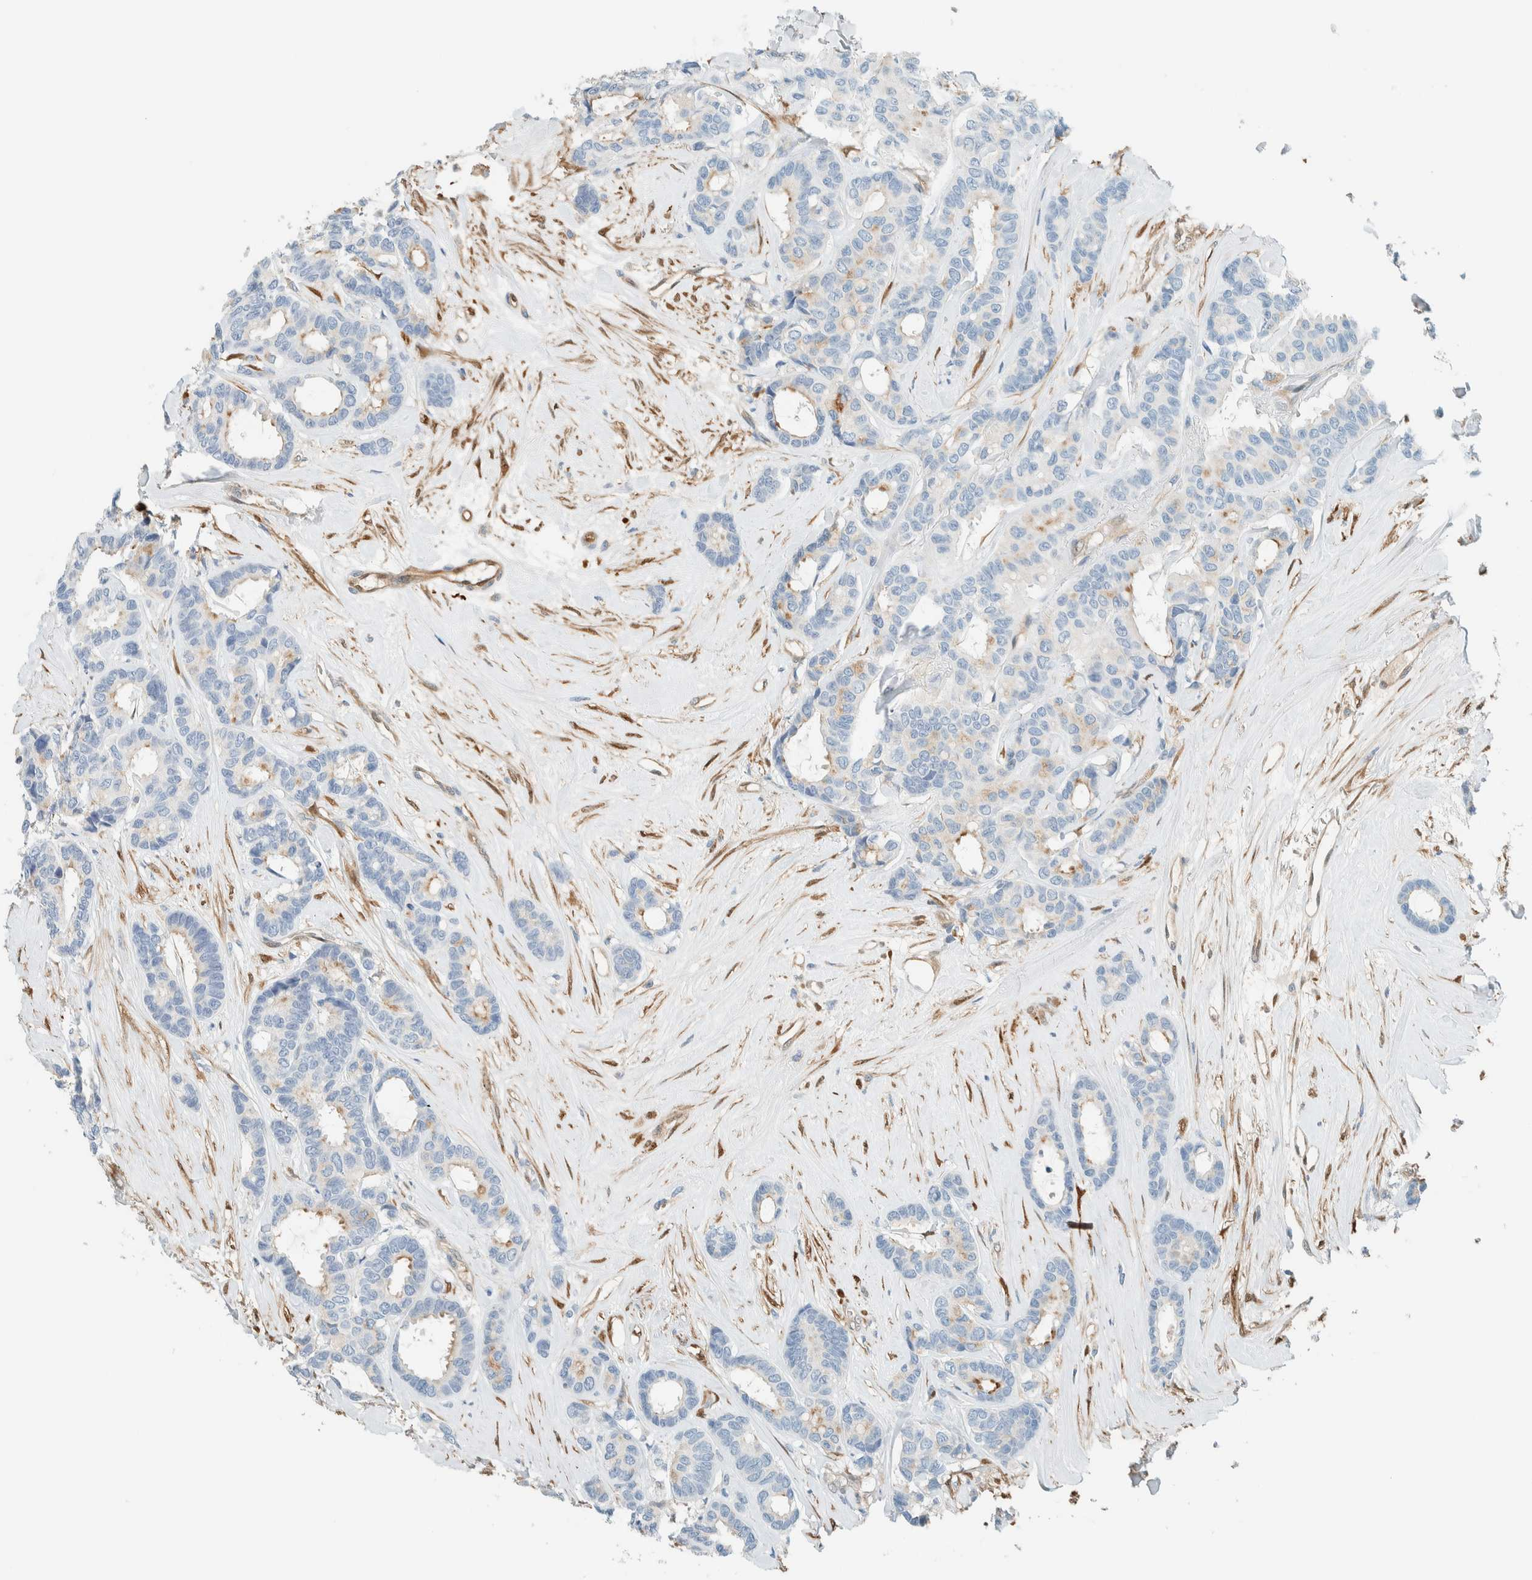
{"staining": {"intensity": "negative", "quantity": "none", "location": "none"}, "tissue": "breast cancer", "cell_type": "Tumor cells", "image_type": "cancer", "snomed": [{"axis": "morphology", "description": "Duct carcinoma"}, {"axis": "topography", "description": "Breast"}], "caption": "The immunohistochemistry micrograph has no significant staining in tumor cells of intraductal carcinoma (breast) tissue. Nuclei are stained in blue.", "gene": "NXN", "patient": {"sex": "female", "age": 87}}